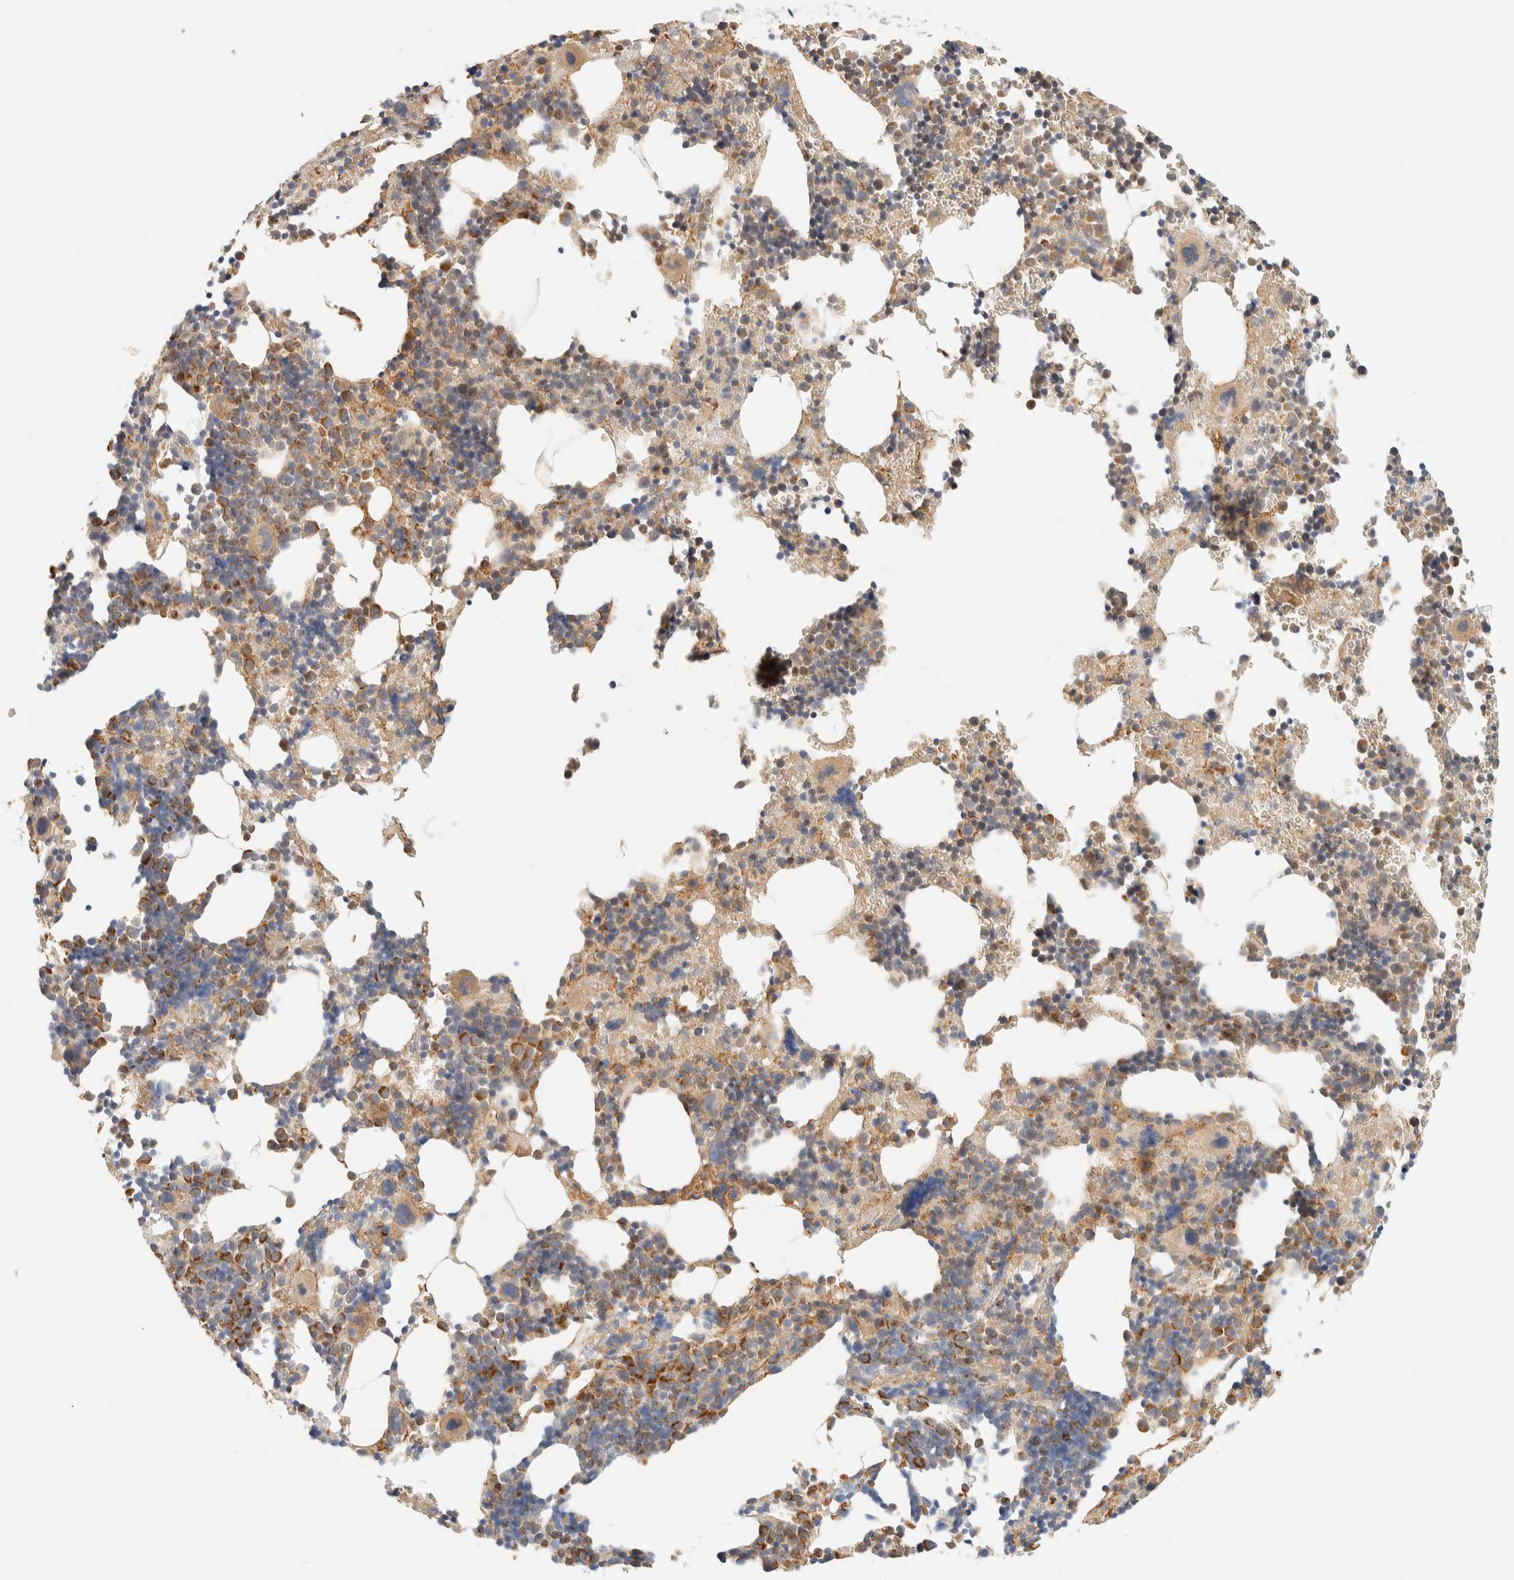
{"staining": {"intensity": "moderate", "quantity": "25%-75%", "location": "cytoplasmic/membranous"}, "tissue": "bone marrow", "cell_type": "Hematopoietic cells", "image_type": "normal", "snomed": [{"axis": "morphology", "description": "Normal tissue, NOS"}, {"axis": "morphology", "description": "Inflammation, NOS"}, {"axis": "topography", "description": "Bone marrow"}], "caption": "Human bone marrow stained with a protein marker exhibits moderate staining in hematopoietic cells.", "gene": "TNK1", "patient": {"sex": "male", "age": 31}}